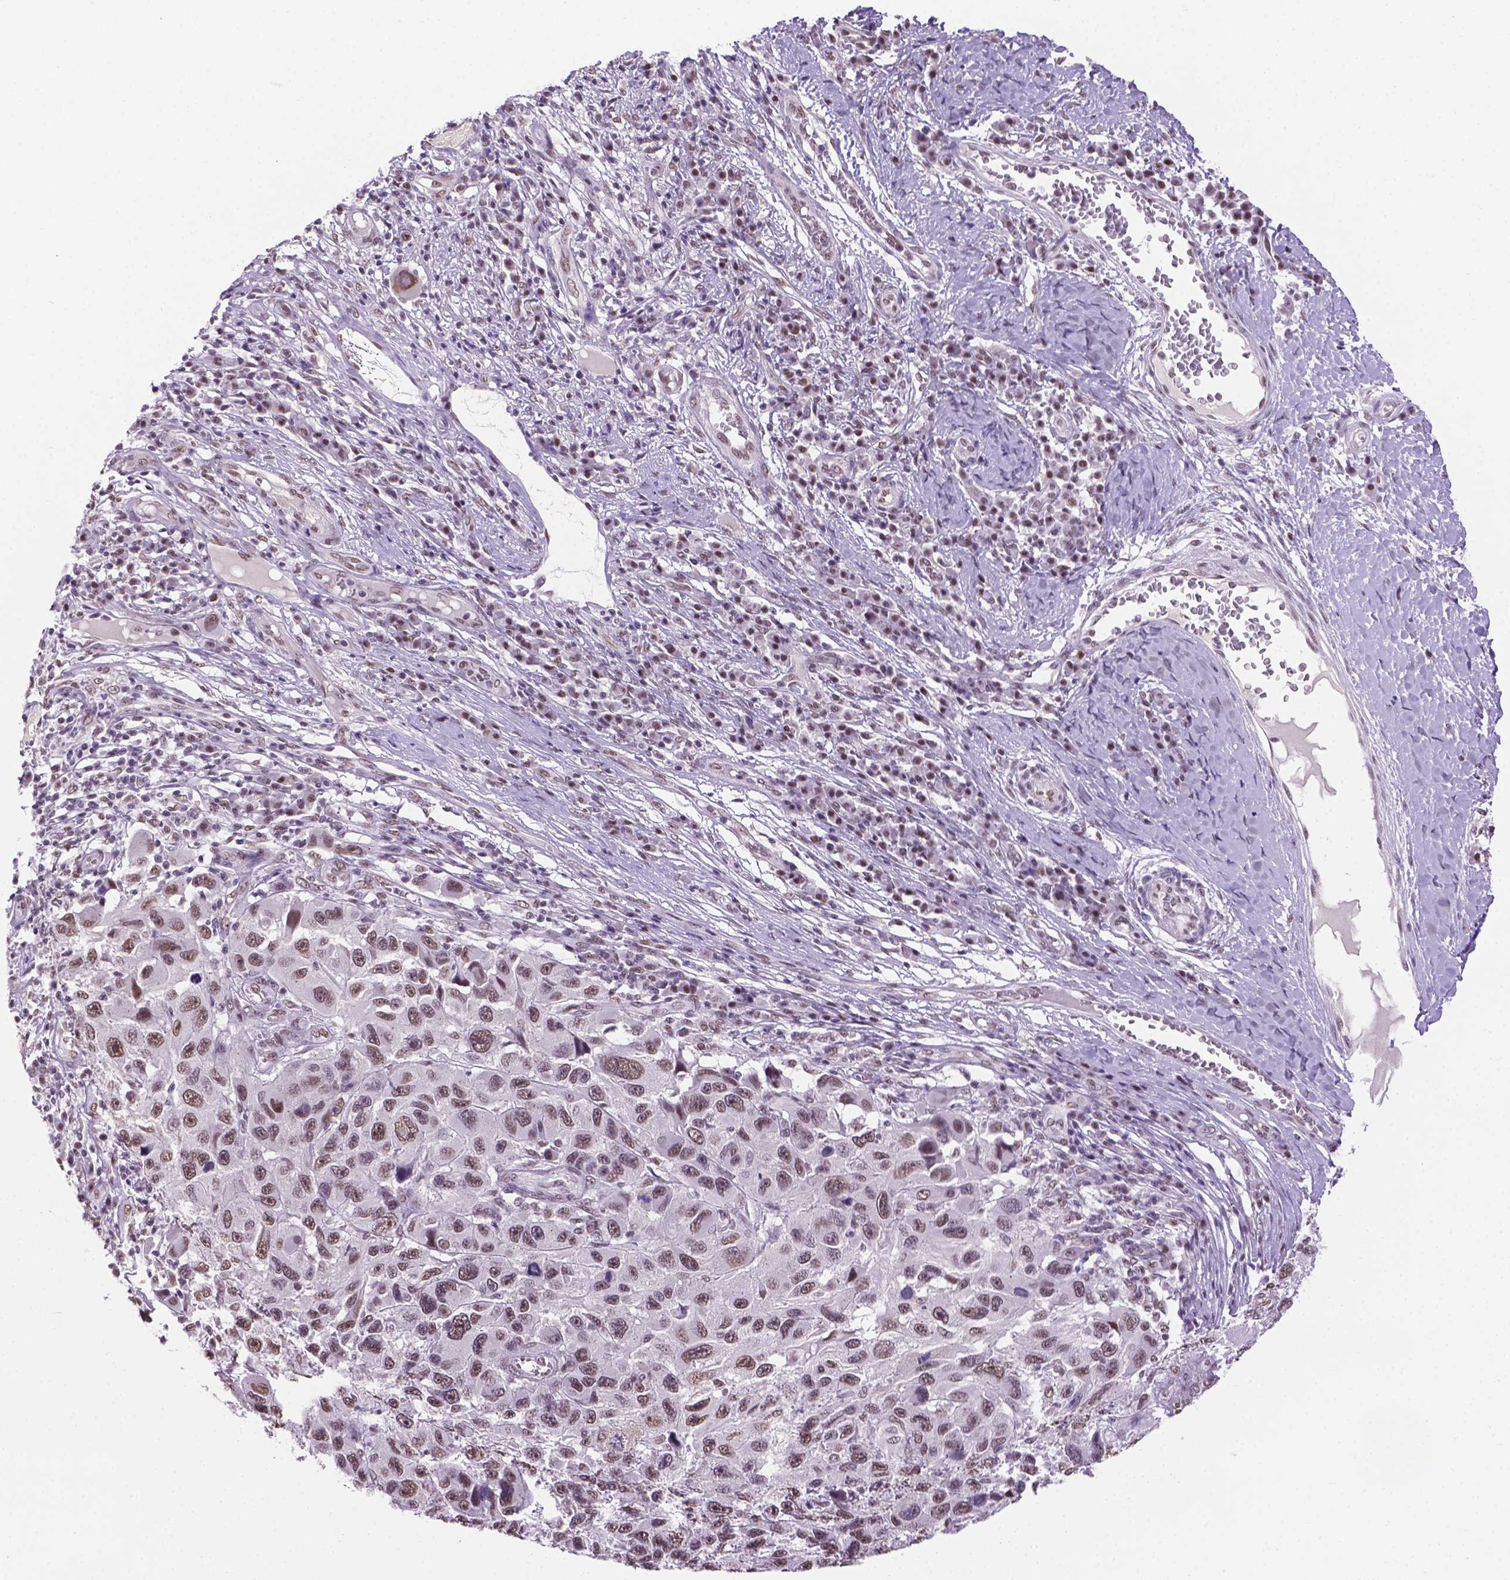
{"staining": {"intensity": "moderate", "quantity": ">75%", "location": "nuclear"}, "tissue": "melanoma", "cell_type": "Tumor cells", "image_type": "cancer", "snomed": [{"axis": "morphology", "description": "Malignant melanoma, NOS"}, {"axis": "topography", "description": "Skin"}], "caption": "Immunohistochemistry photomicrograph of malignant melanoma stained for a protein (brown), which shows medium levels of moderate nuclear expression in about >75% of tumor cells.", "gene": "ABI2", "patient": {"sex": "male", "age": 53}}